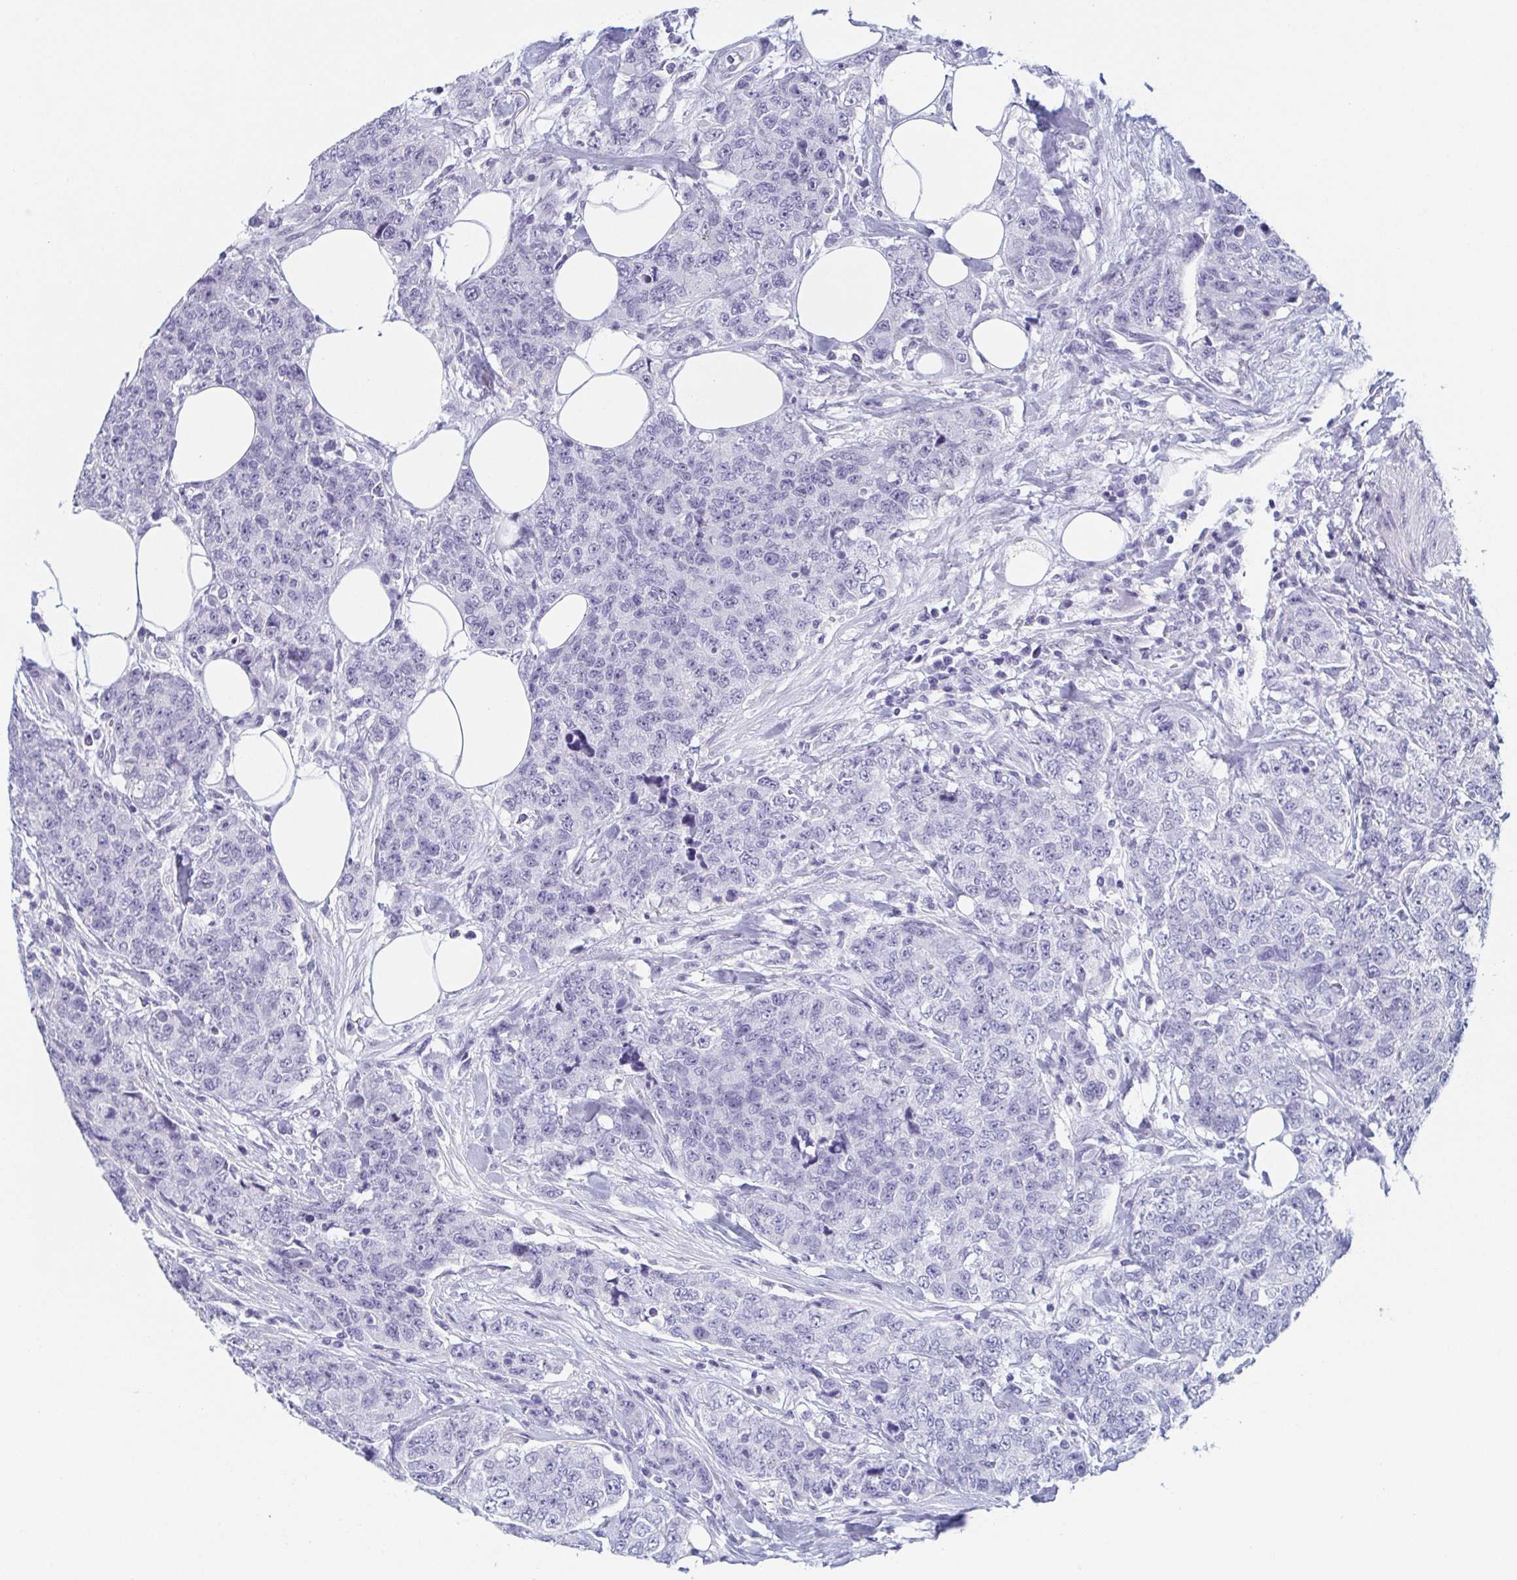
{"staining": {"intensity": "negative", "quantity": "none", "location": "none"}, "tissue": "urothelial cancer", "cell_type": "Tumor cells", "image_type": "cancer", "snomed": [{"axis": "morphology", "description": "Urothelial carcinoma, High grade"}, {"axis": "topography", "description": "Urinary bladder"}], "caption": "Urothelial carcinoma (high-grade) was stained to show a protein in brown. There is no significant expression in tumor cells. (Brightfield microscopy of DAB immunohistochemistry (IHC) at high magnification).", "gene": "REG4", "patient": {"sex": "female", "age": 78}}